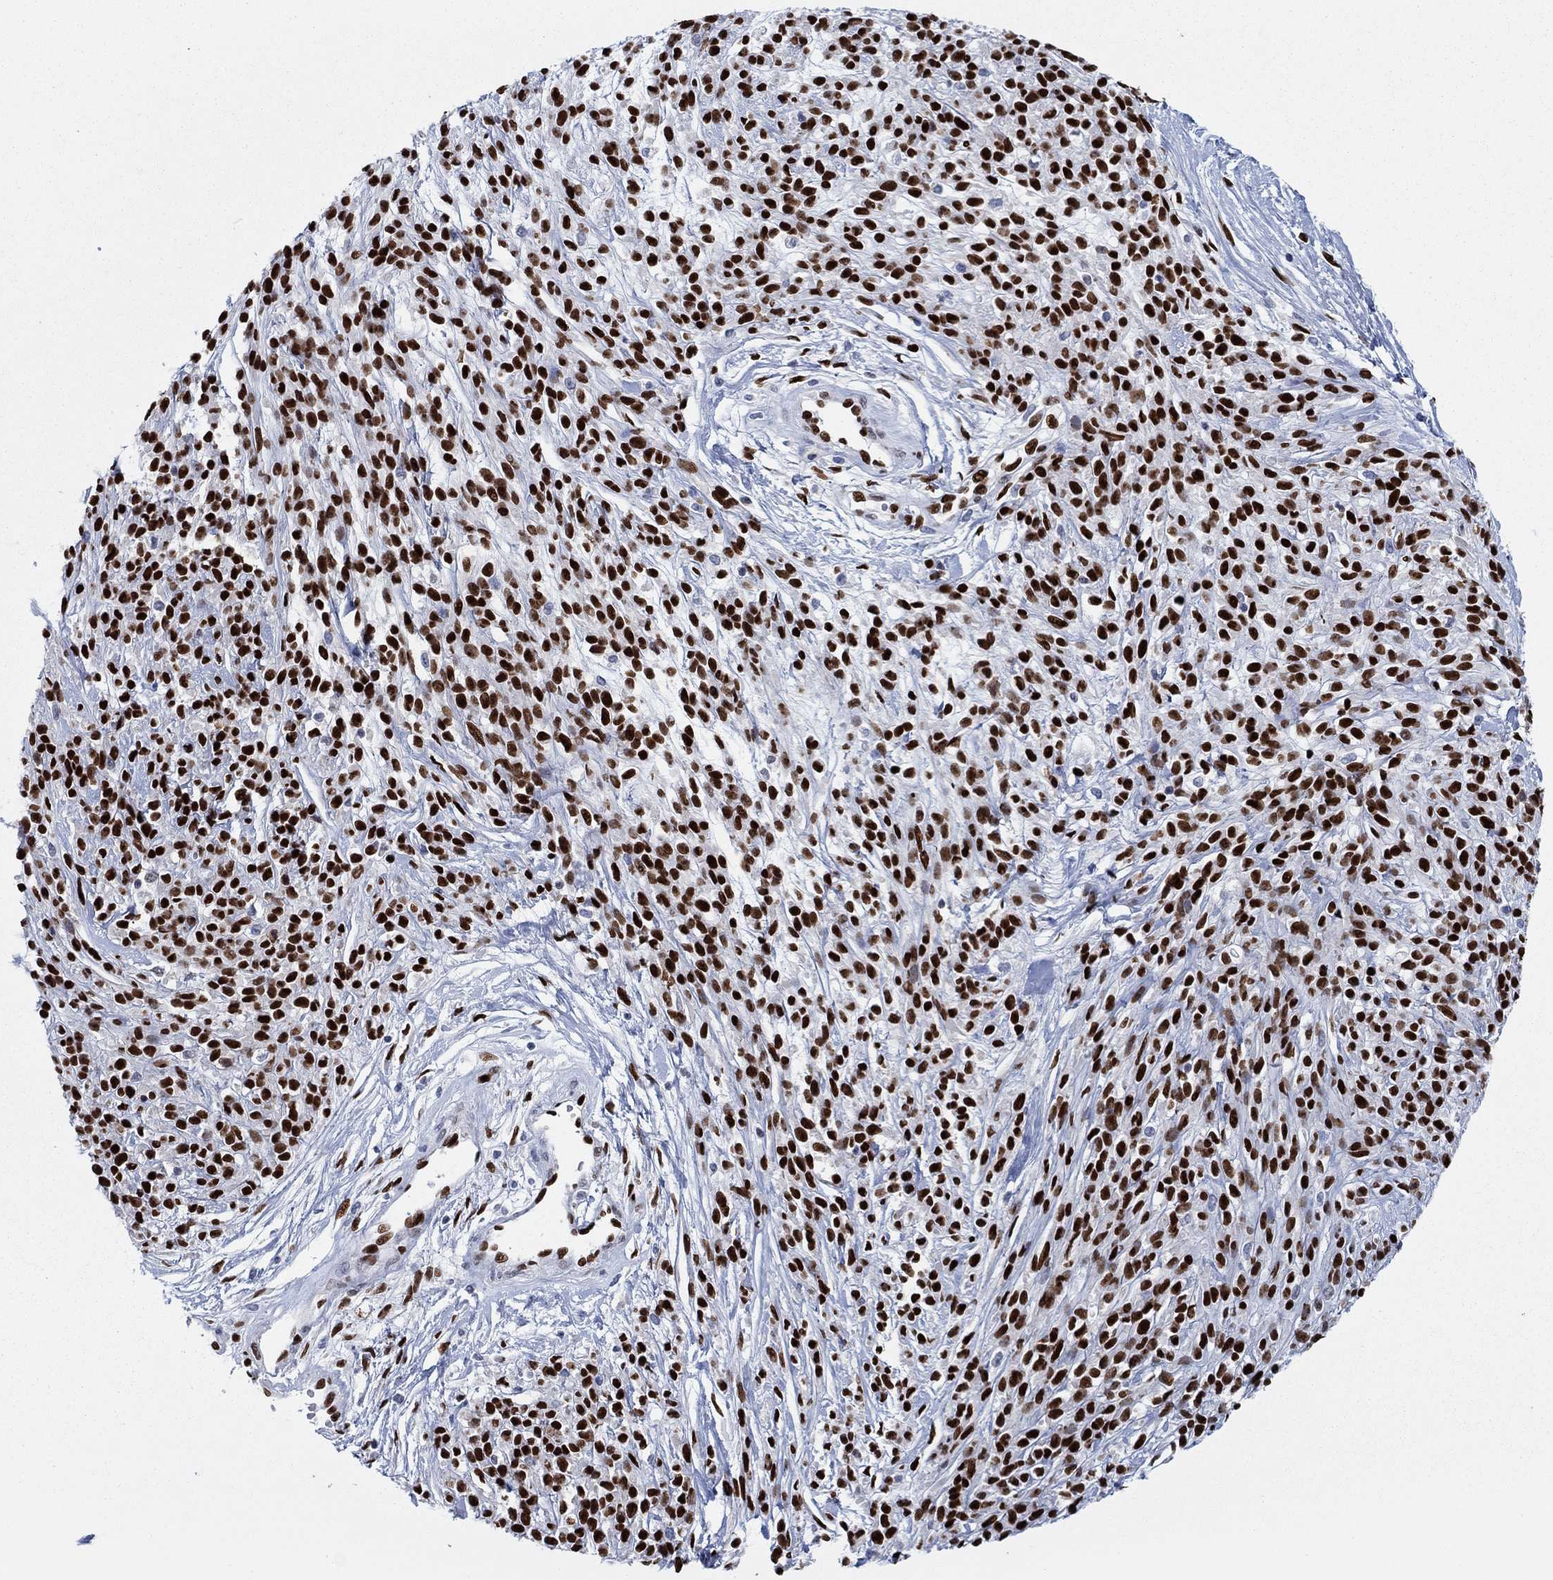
{"staining": {"intensity": "strong", "quantity": ">75%", "location": "nuclear"}, "tissue": "melanoma", "cell_type": "Tumor cells", "image_type": "cancer", "snomed": [{"axis": "morphology", "description": "Malignant melanoma, NOS"}, {"axis": "topography", "description": "Skin"}, {"axis": "topography", "description": "Skin of trunk"}], "caption": "An IHC histopathology image of neoplastic tissue is shown. Protein staining in brown highlights strong nuclear positivity in malignant melanoma within tumor cells. The staining is performed using DAB (3,3'-diaminobenzidine) brown chromogen to label protein expression. The nuclei are counter-stained blue using hematoxylin.", "gene": "ZEB1", "patient": {"sex": "male", "age": 74}}